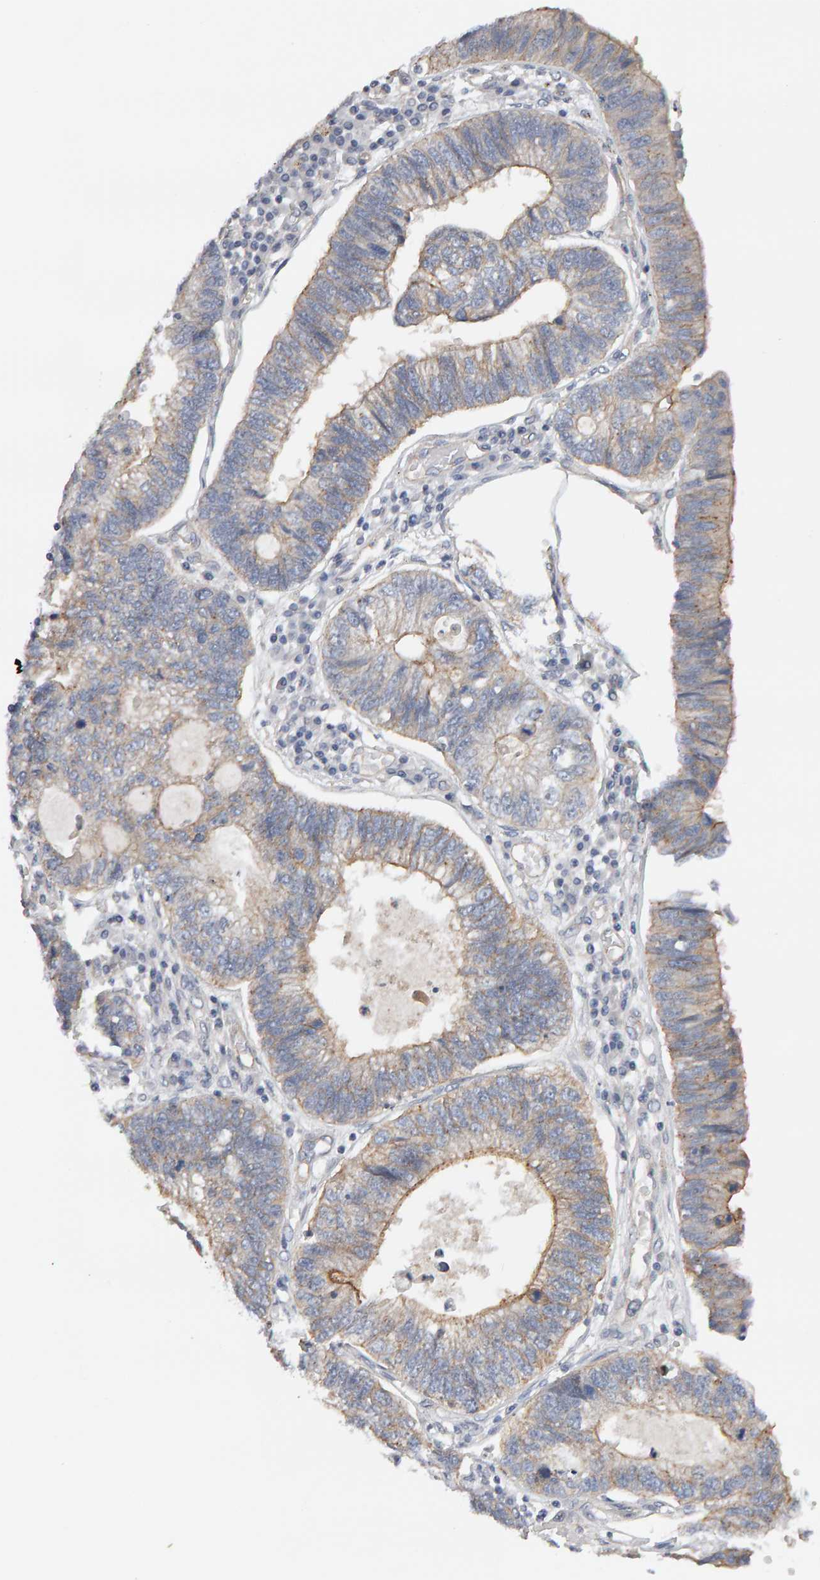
{"staining": {"intensity": "moderate", "quantity": "<25%", "location": "cytoplasmic/membranous"}, "tissue": "stomach cancer", "cell_type": "Tumor cells", "image_type": "cancer", "snomed": [{"axis": "morphology", "description": "Adenocarcinoma, NOS"}, {"axis": "topography", "description": "Stomach"}], "caption": "A high-resolution histopathology image shows immunohistochemistry staining of adenocarcinoma (stomach), which demonstrates moderate cytoplasmic/membranous expression in approximately <25% of tumor cells.", "gene": "PPP1R16A", "patient": {"sex": "male", "age": 59}}